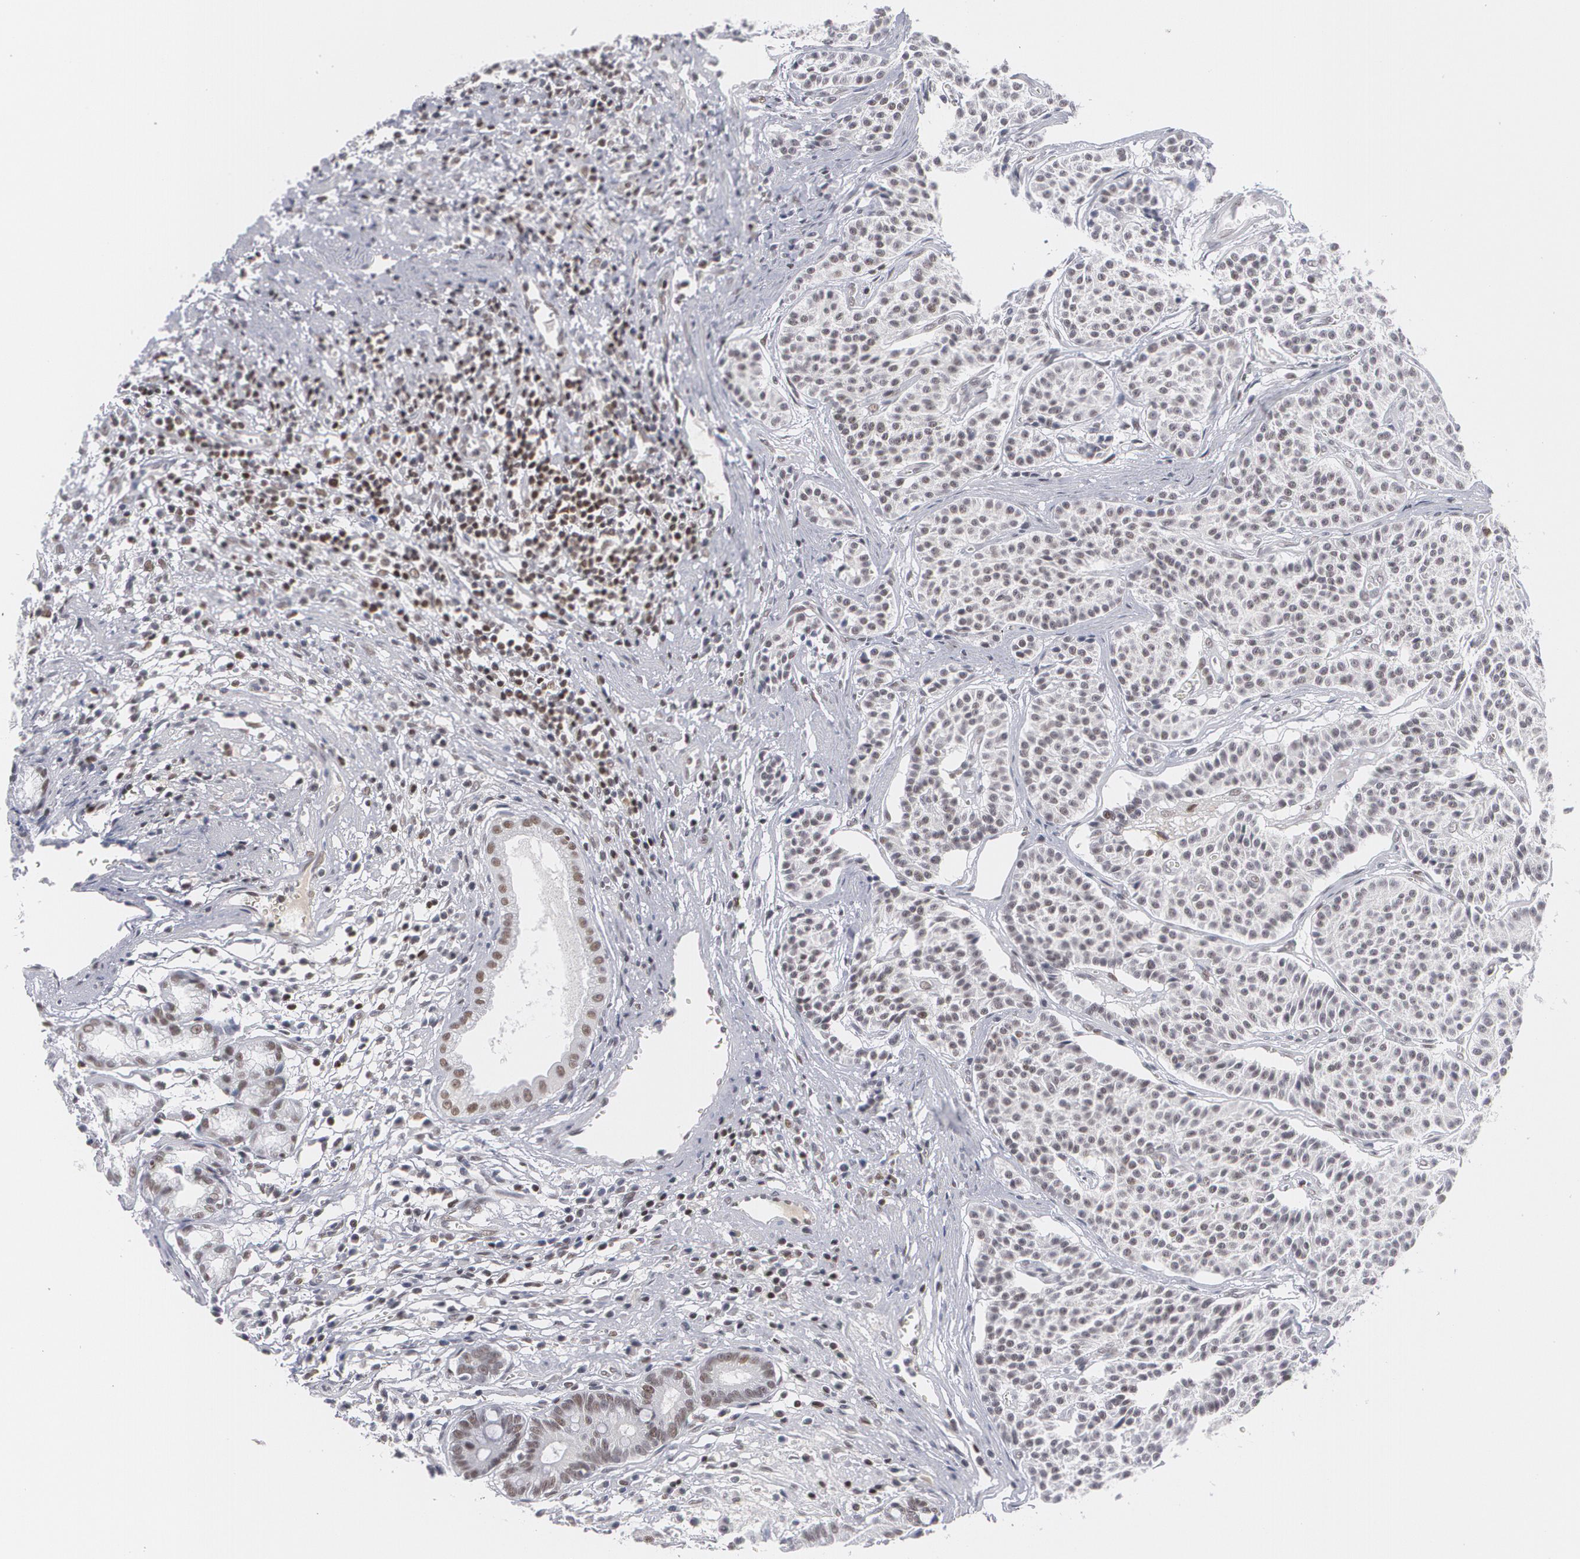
{"staining": {"intensity": "weak", "quantity": "<25%", "location": "nuclear"}, "tissue": "carcinoid", "cell_type": "Tumor cells", "image_type": "cancer", "snomed": [{"axis": "morphology", "description": "Carcinoid, malignant, NOS"}, {"axis": "topography", "description": "Stomach"}], "caption": "Immunohistochemistry (IHC) micrograph of neoplastic tissue: carcinoid stained with DAB (3,3'-diaminobenzidine) displays no significant protein staining in tumor cells.", "gene": "MCL1", "patient": {"sex": "female", "age": 76}}